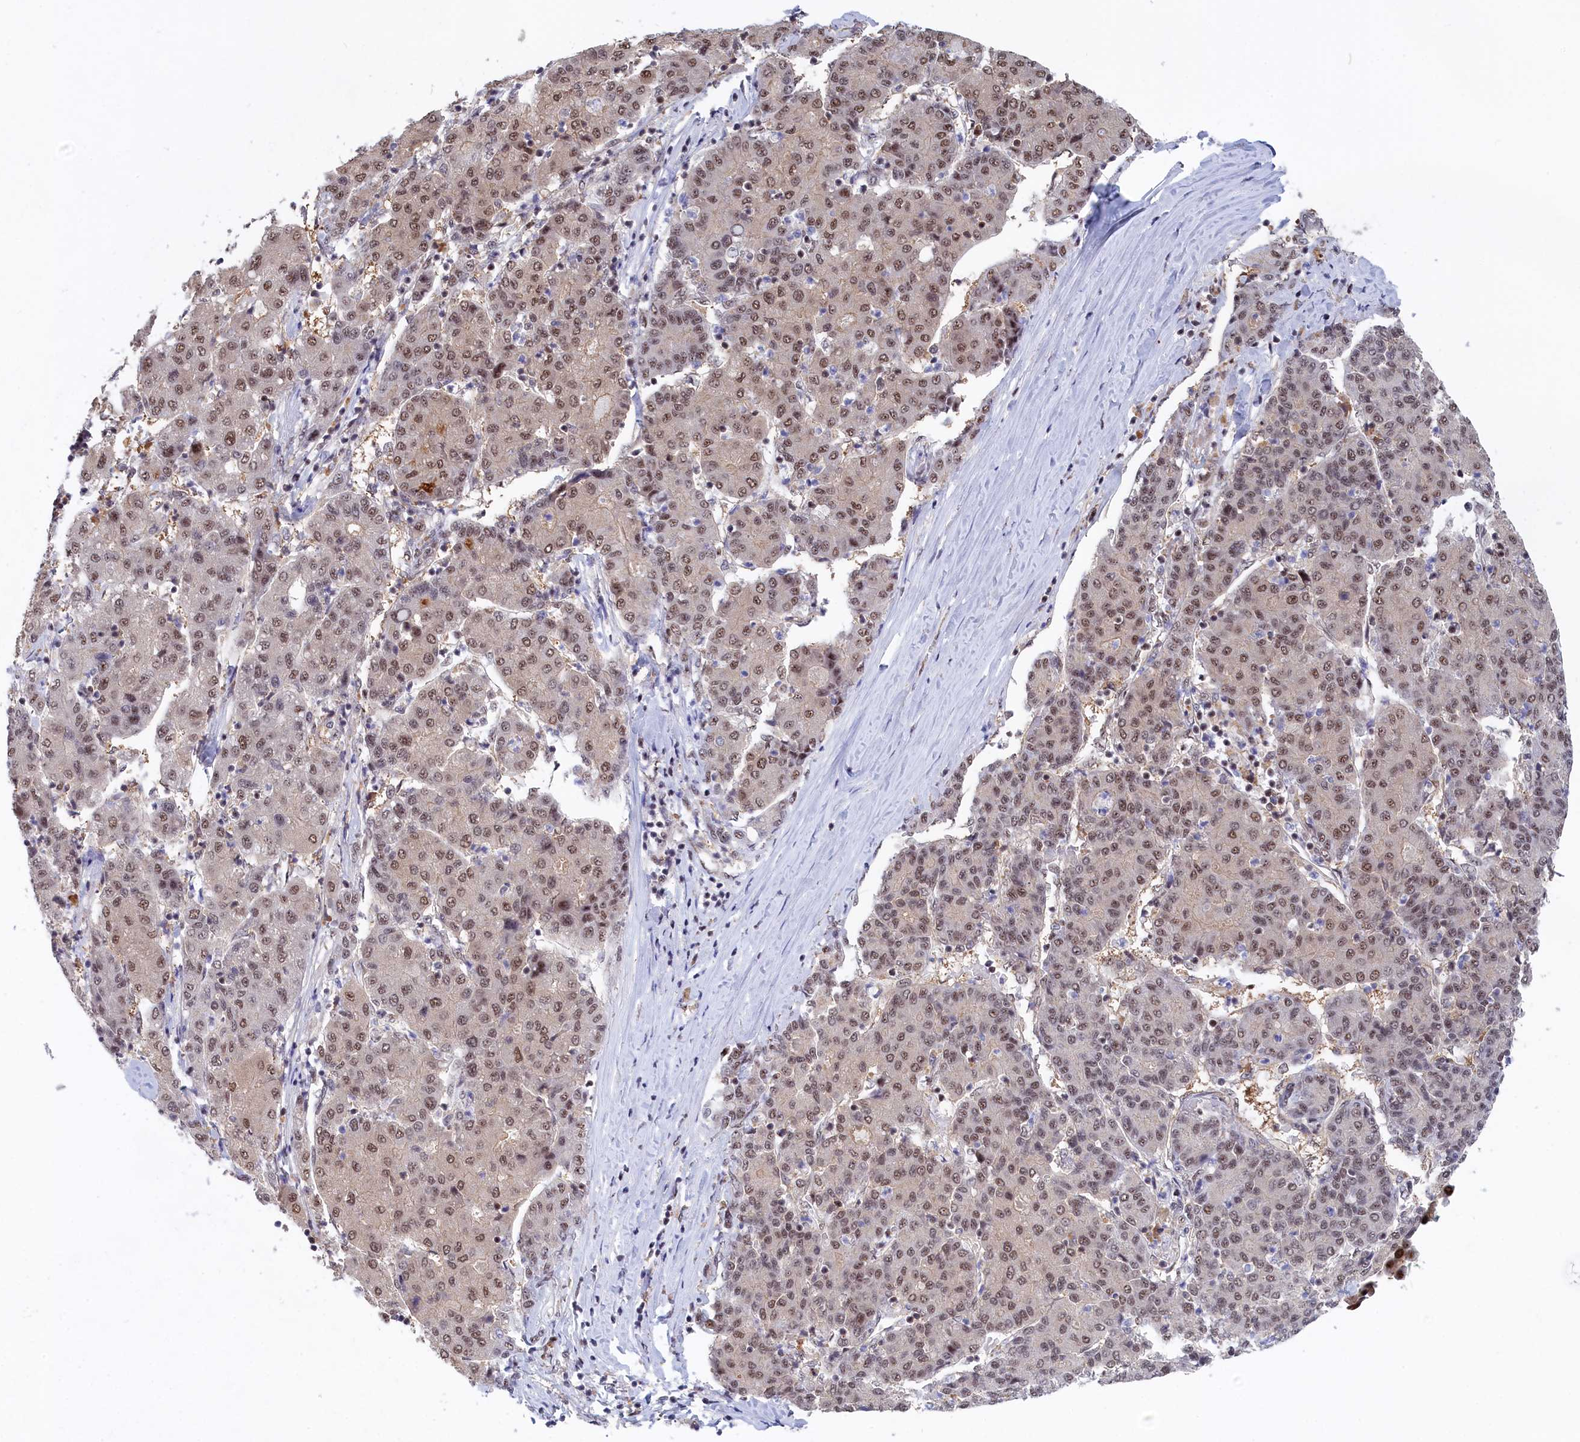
{"staining": {"intensity": "moderate", "quantity": ">75%", "location": "nuclear"}, "tissue": "liver cancer", "cell_type": "Tumor cells", "image_type": "cancer", "snomed": [{"axis": "morphology", "description": "Carcinoma, Hepatocellular, NOS"}, {"axis": "topography", "description": "Liver"}], "caption": "Immunohistochemistry (DAB) staining of hepatocellular carcinoma (liver) reveals moderate nuclear protein positivity in about >75% of tumor cells. Using DAB (brown) and hematoxylin (blue) stains, captured at high magnification using brightfield microscopy.", "gene": "TAB1", "patient": {"sex": "male", "age": 65}}